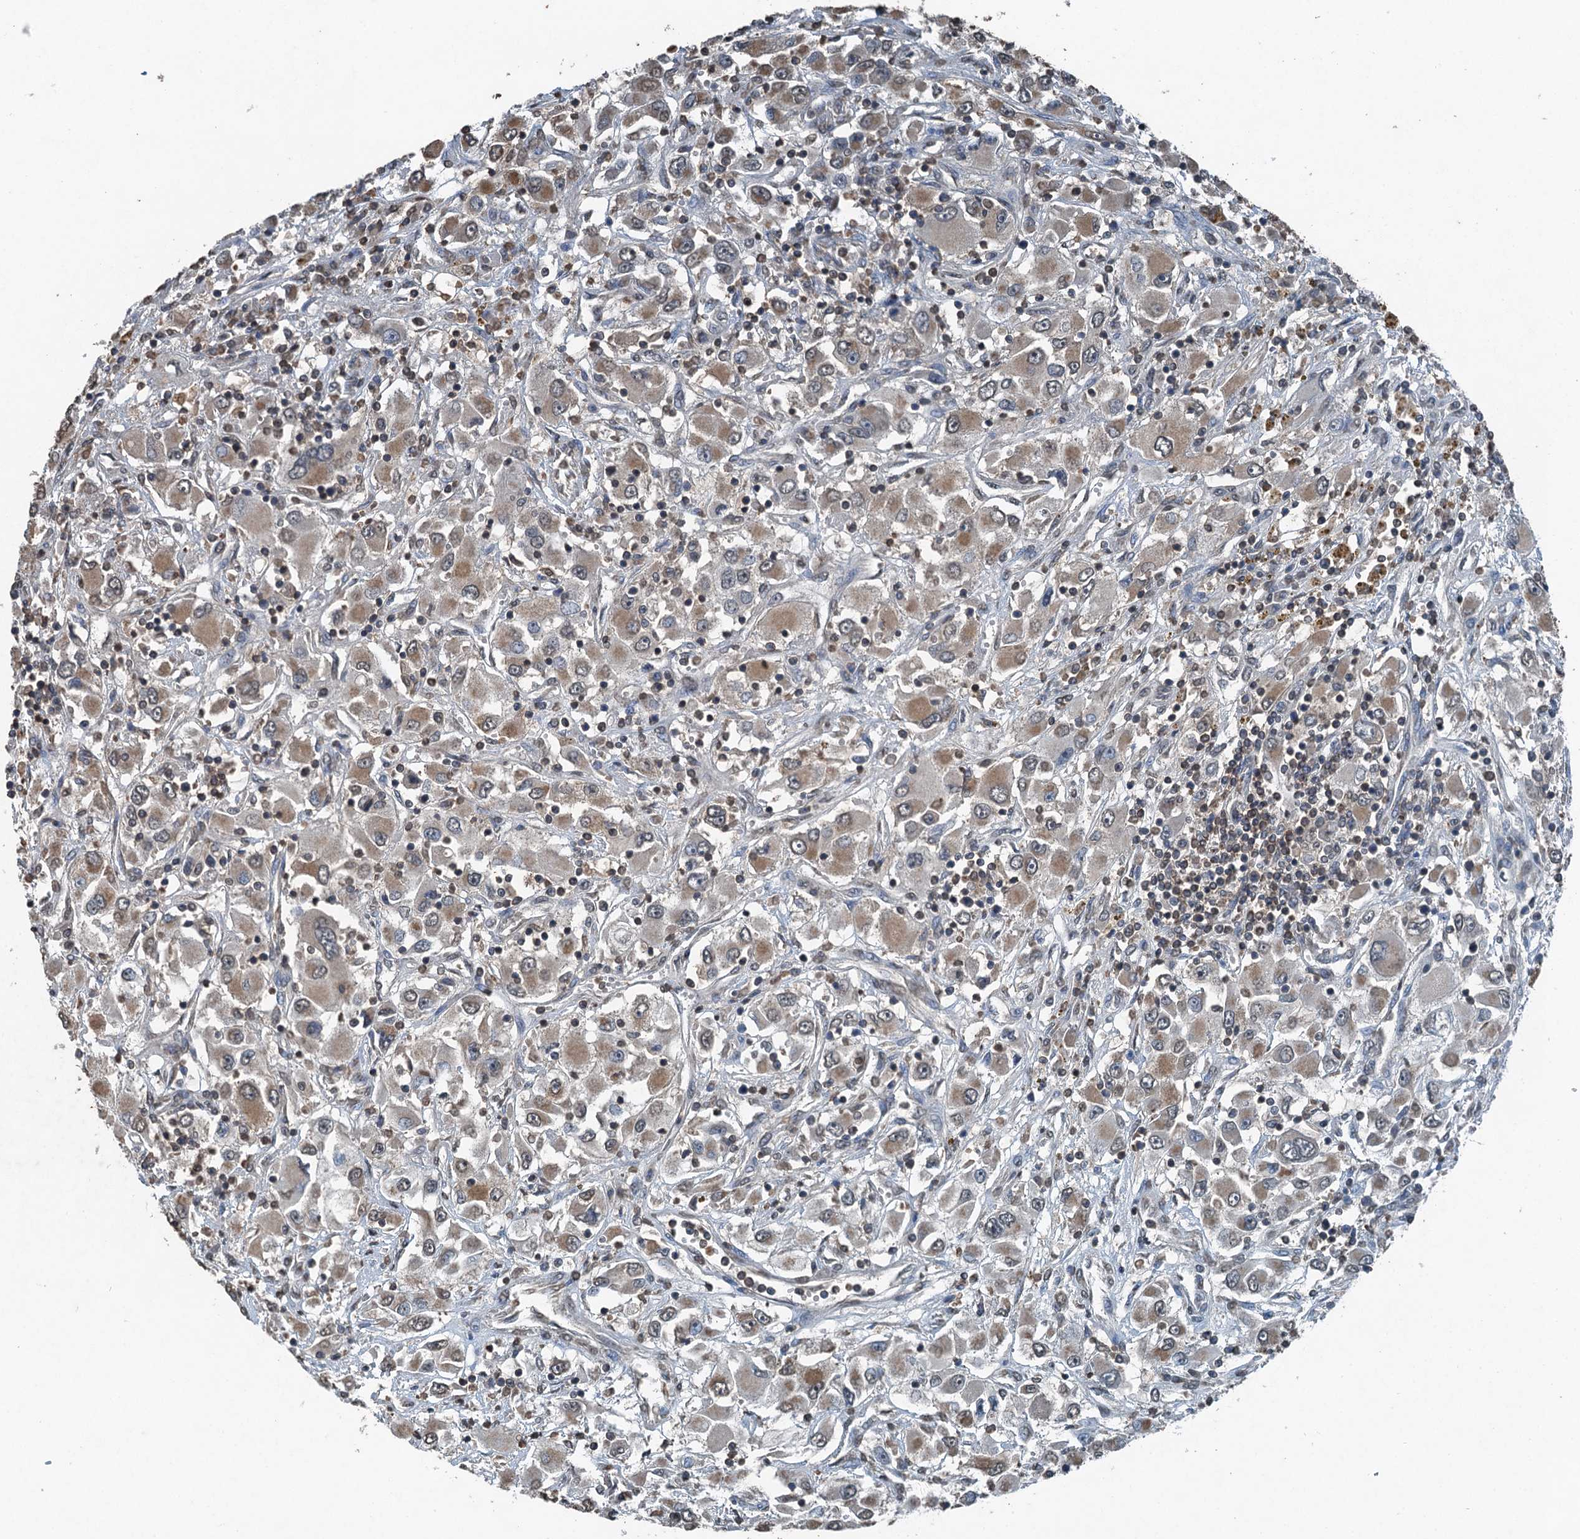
{"staining": {"intensity": "moderate", "quantity": ">75%", "location": "cytoplasmic/membranous"}, "tissue": "renal cancer", "cell_type": "Tumor cells", "image_type": "cancer", "snomed": [{"axis": "morphology", "description": "Adenocarcinoma, NOS"}, {"axis": "topography", "description": "Kidney"}], "caption": "IHC histopathology image of human adenocarcinoma (renal) stained for a protein (brown), which shows medium levels of moderate cytoplasmic/membranous expression in approximately >75% of tumor cells.", "gene": "TCTN1", "patient": {"sex": "female", "age": 52}}